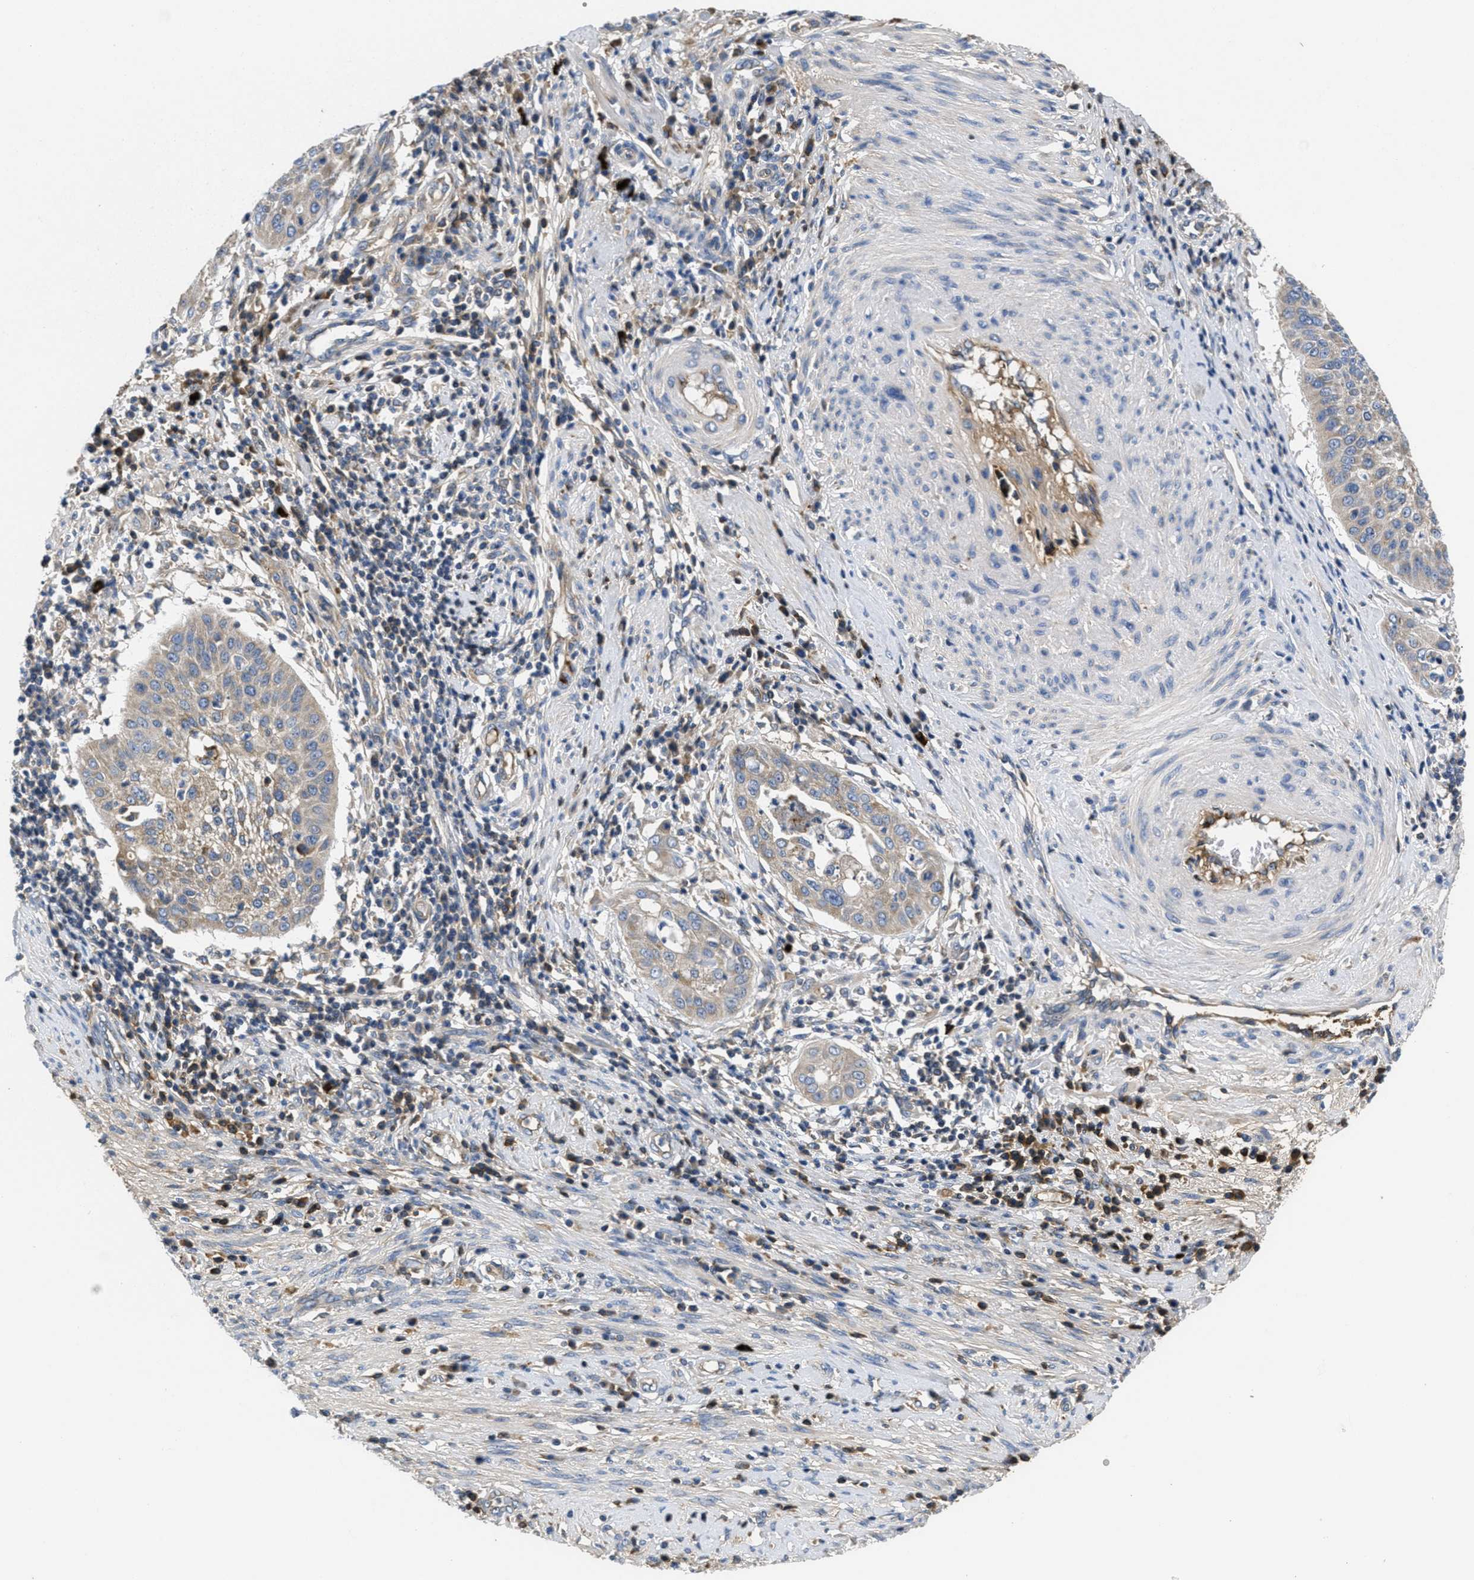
{"staining": {"intensity": "weak", "quantity": "25%-75%", "location": "cytoplasmic/membranous"}, "tissue": "cervical cancer", "cell_type": "Tumor cells", "image_type": "cancer", "snomed": [{"axis": "morphology", "description": "Normal tissue, NOS"}, {"axis": "morphology", "description": "Squamous cell carcinoma, NOS"}, {"axis": "topography", "description": "Cervix"}], "caption": "Immunohistochemical staining of human cervical squamous cell carcinoma reveals low levels of weak cytoplasmic/membranous protein staining in about 25%-75% of tumor cells.", "gene": "GALK1", "patient": {"sex": "female", "age": 39}}